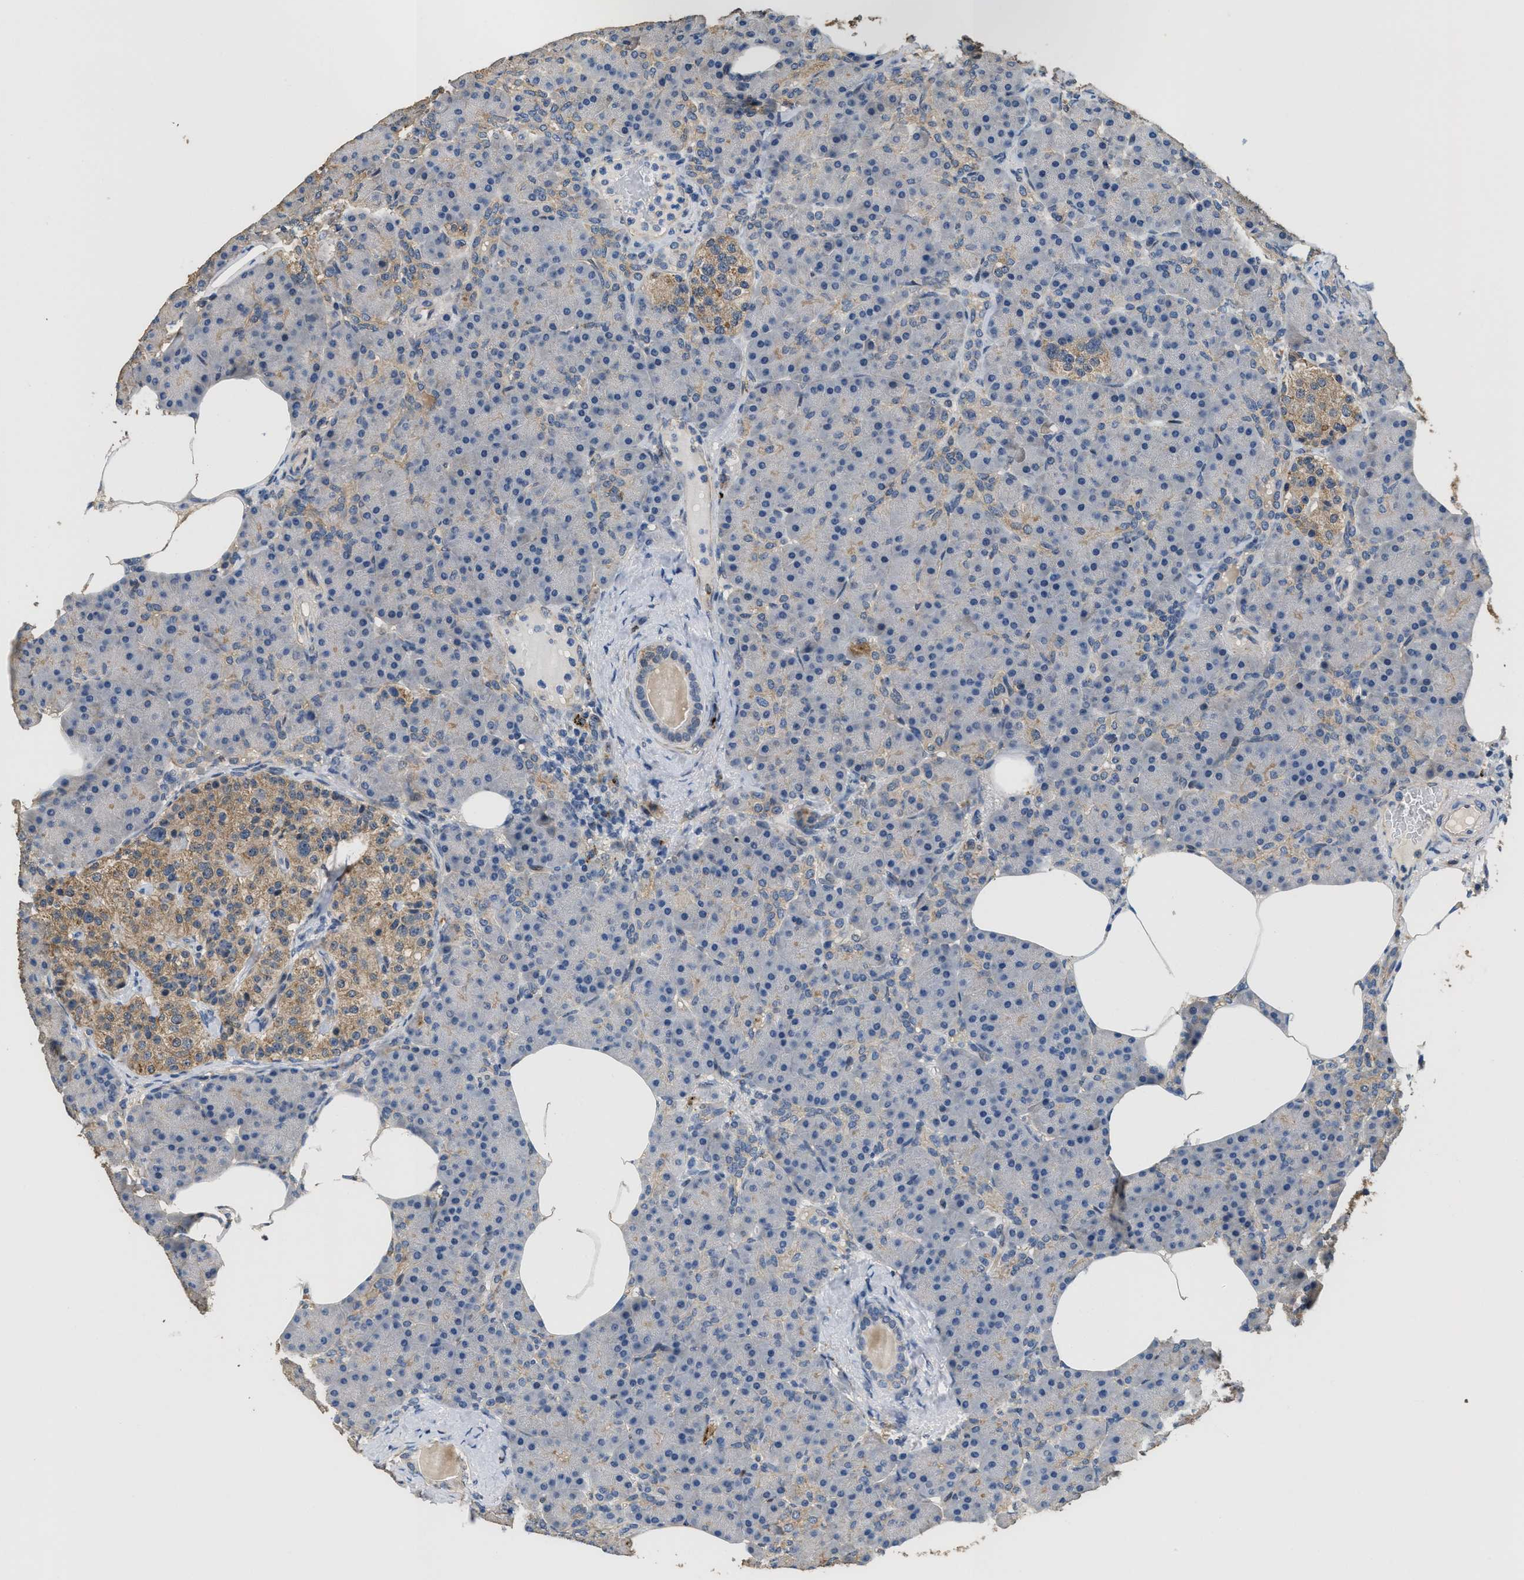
{"staining": {"intensity": "moderate", "quantity": "<25%", "location": "cytoplasmic/membranous"}, "tissue": "pancreas", "cell_type": "Exocrine glandular cells", "image_type": "normal", "snomed": [{"axis": "morphology", "description": "Normal tissue, NOS"}, {"axis": "topography", "description": "Pancreas"}], "caption": "A histopathology image showing moderate cytoplasmic/membranous expression in approximately <25% of exocrine glandular cells in unremarkable pancreas, as visualized by brown immunohistochemical staining.", "gene": "BMPR2", "patient": {"sex": "female", "age": 70}}